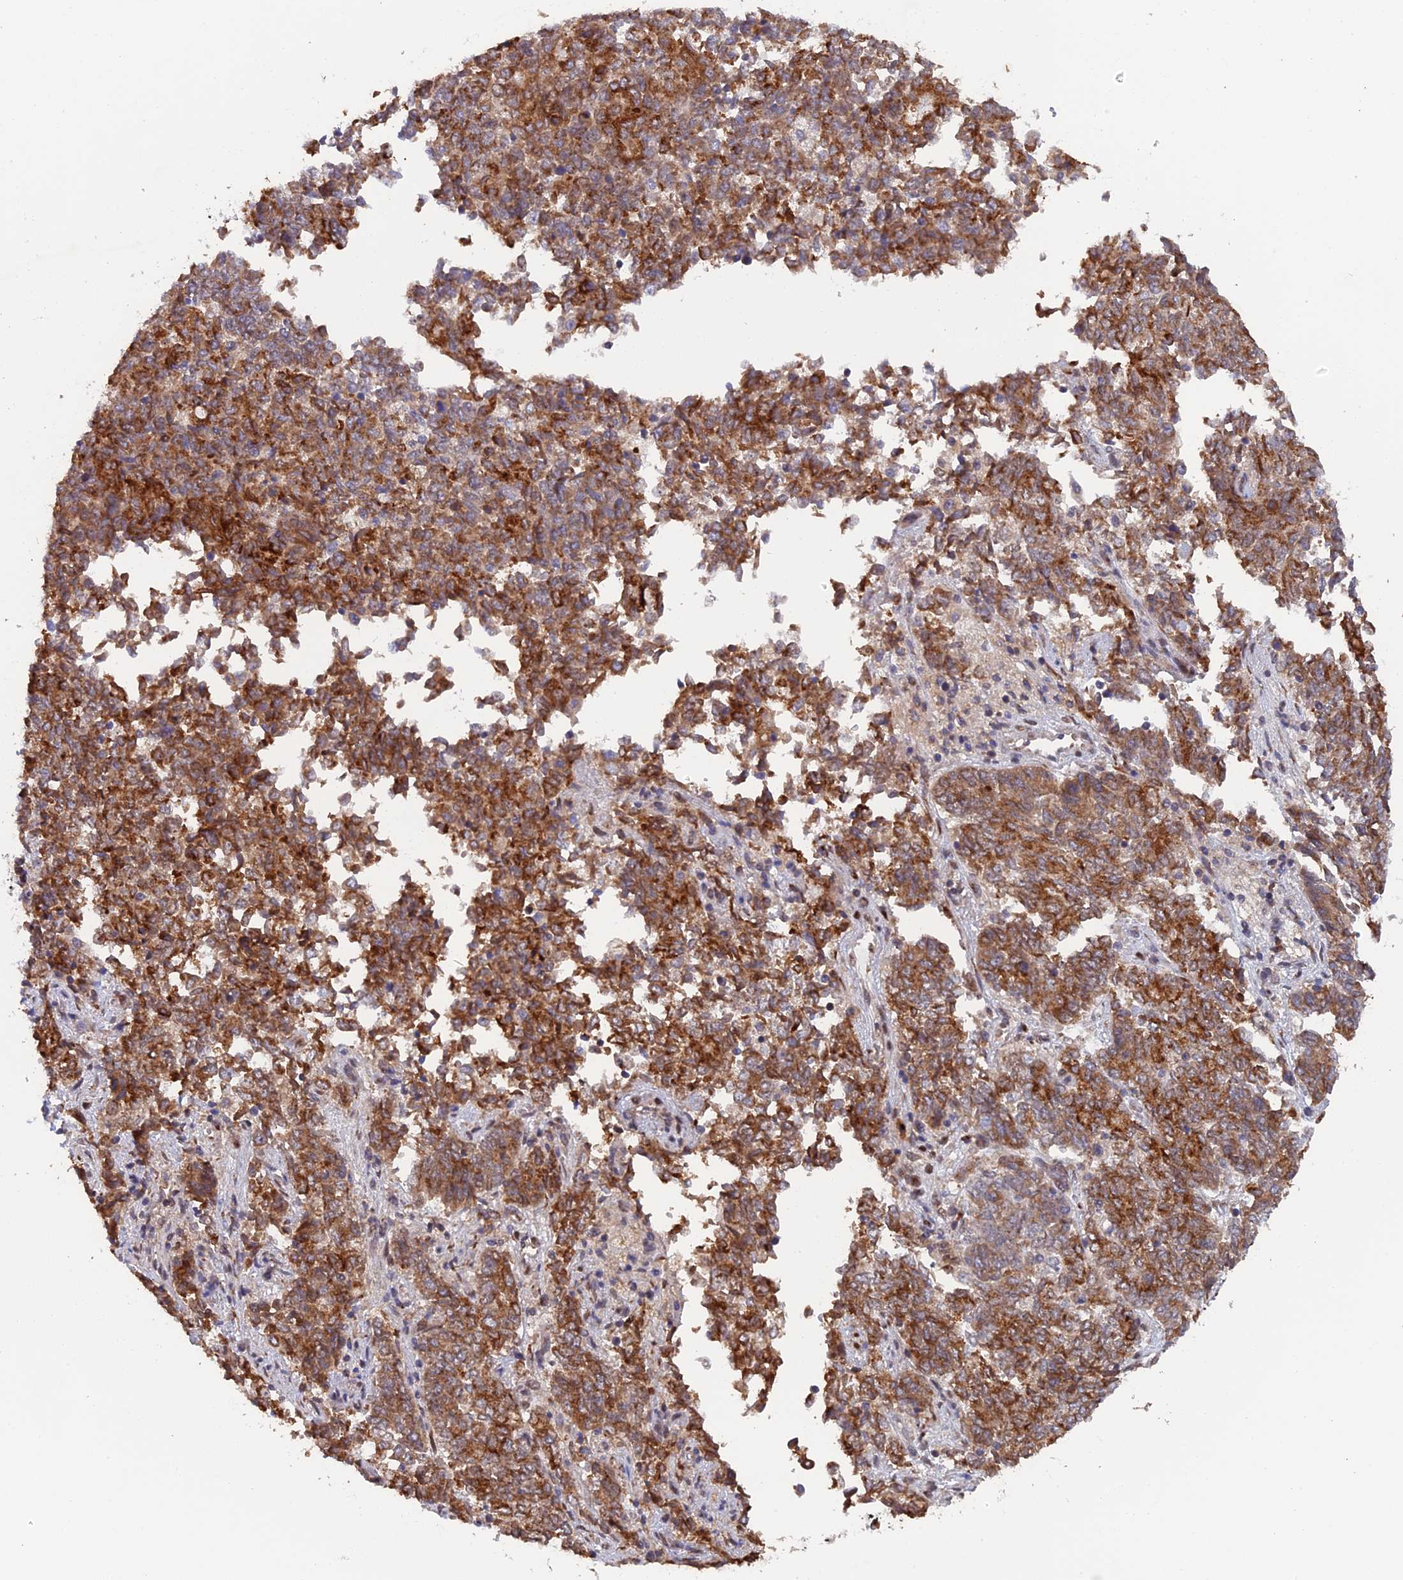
{"staining": {"intensity": "moderate", "quantity": ">75%", "location": "cytoplasmic/membranous"}, "tissue": "endometrial cancer", "cell_type": "Tumor cells", "image_type": "cancer", "snomed": [{"axis": "morphology", "description": "Adenocarcinoma, NOS"}, {"axis": "topography", "description": "Endometrium"}], "caption": "Endometrial cancer (adenocarcinoma) tissue exhibits moderate cytoplasmic/membranous staining in about >75% of tumor cells The staining was performed using DAB (3,3'-diaminobenzidine), with brown indicating positive protein expression. Nuclei are stained blue with hematoxylin.", "gene": "SNX17", "patient": {"sex": "female", "age": 80}}